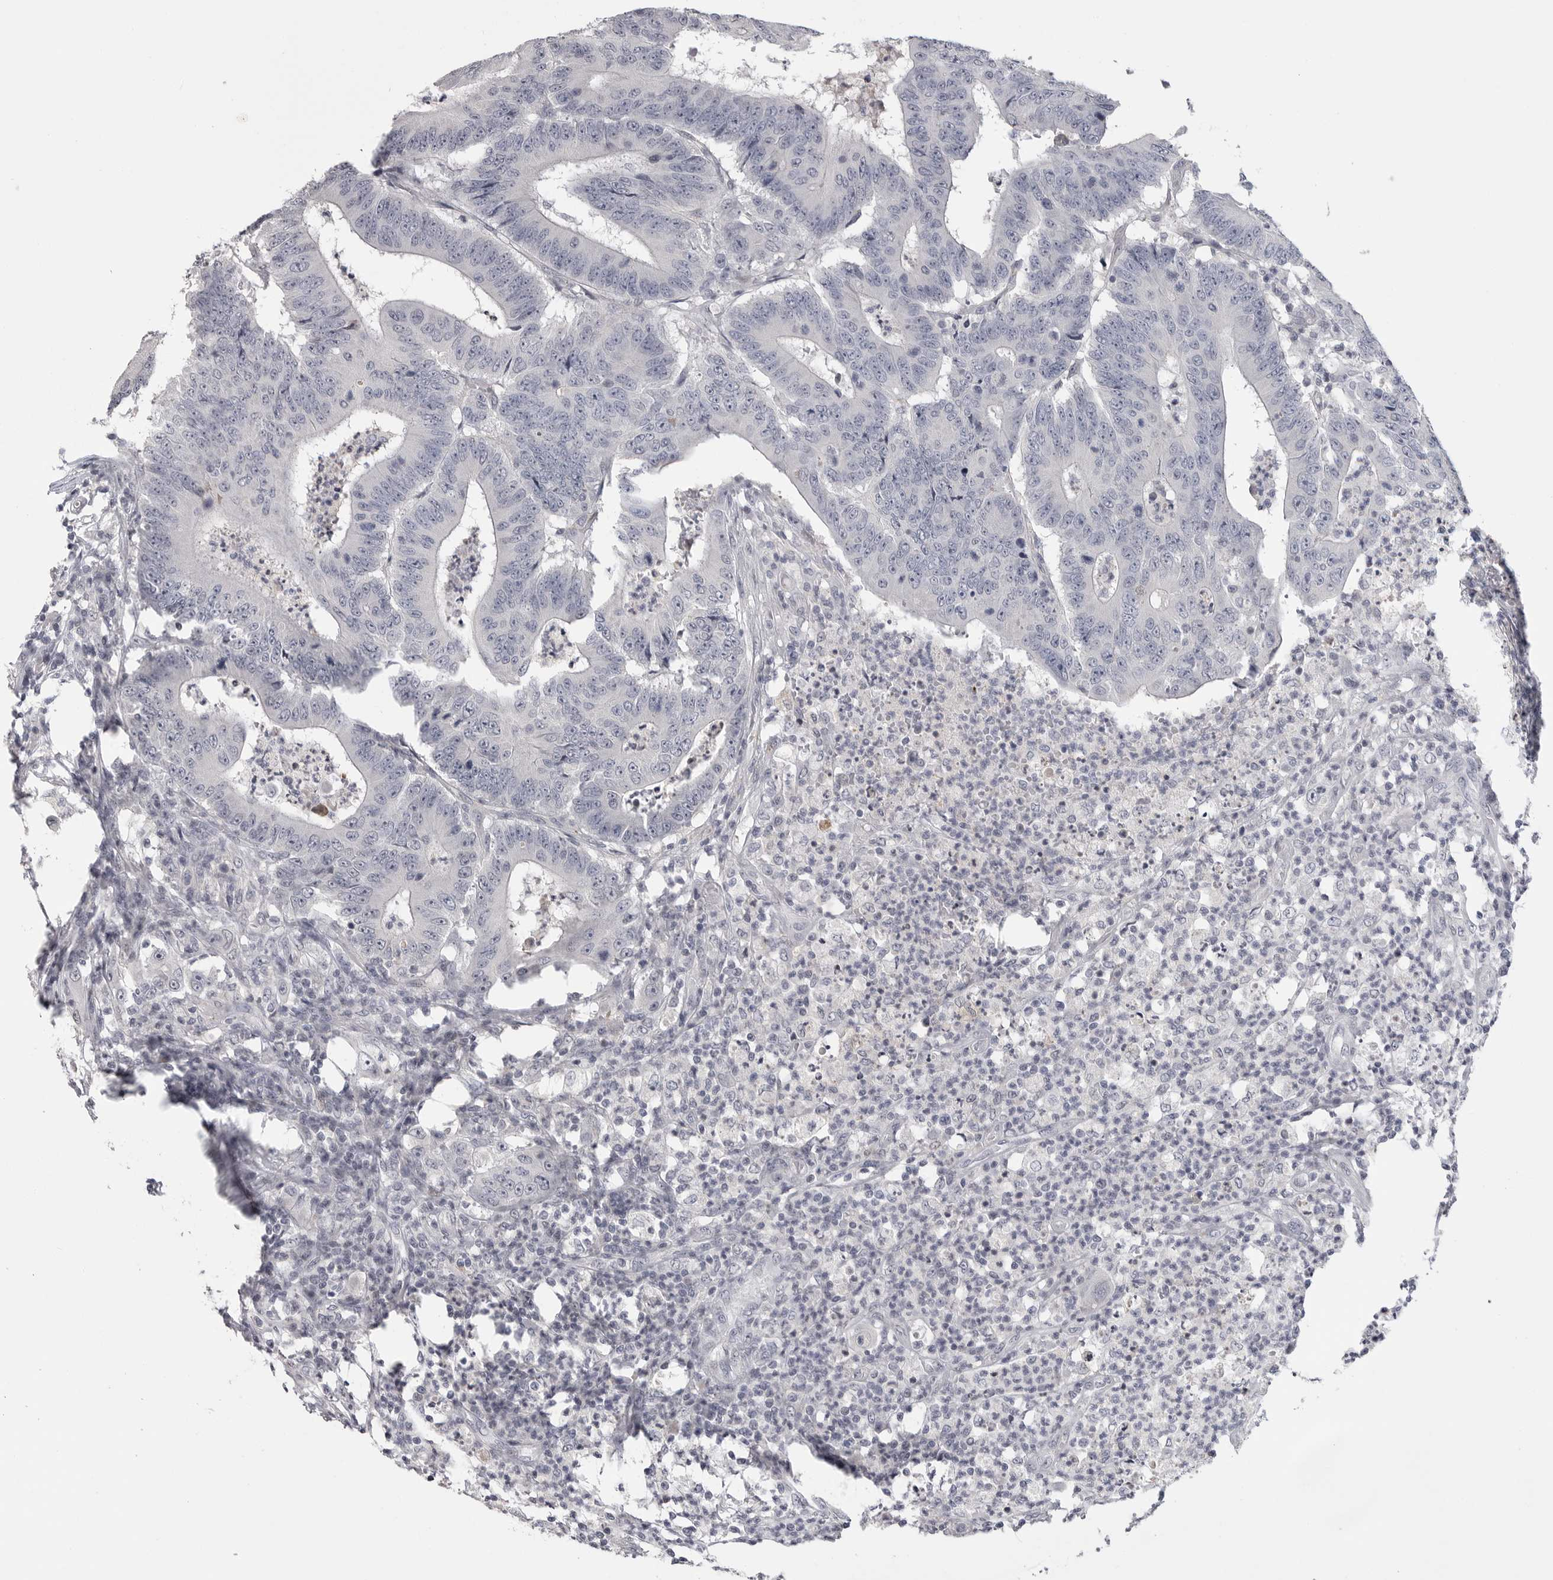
{"staining": {"intensity": "negative", "quantity": "none", "location": "none"}, "tissue": "colorectal cancer", "cell_type": "Tumor cells", "image_type": "cancer", "snomed": [{"axis": "morphology", "description": "Adenocarcinoma, NOS"}, {"axis": "topography", "description": "Colon"}], "caption": "Immunohistochemical staining of adenocarcinoma (colorectal) shows no significant staining in tumor cells.", "gene": "FBXO43", "patient": {"sex": "male", "age": 83}}